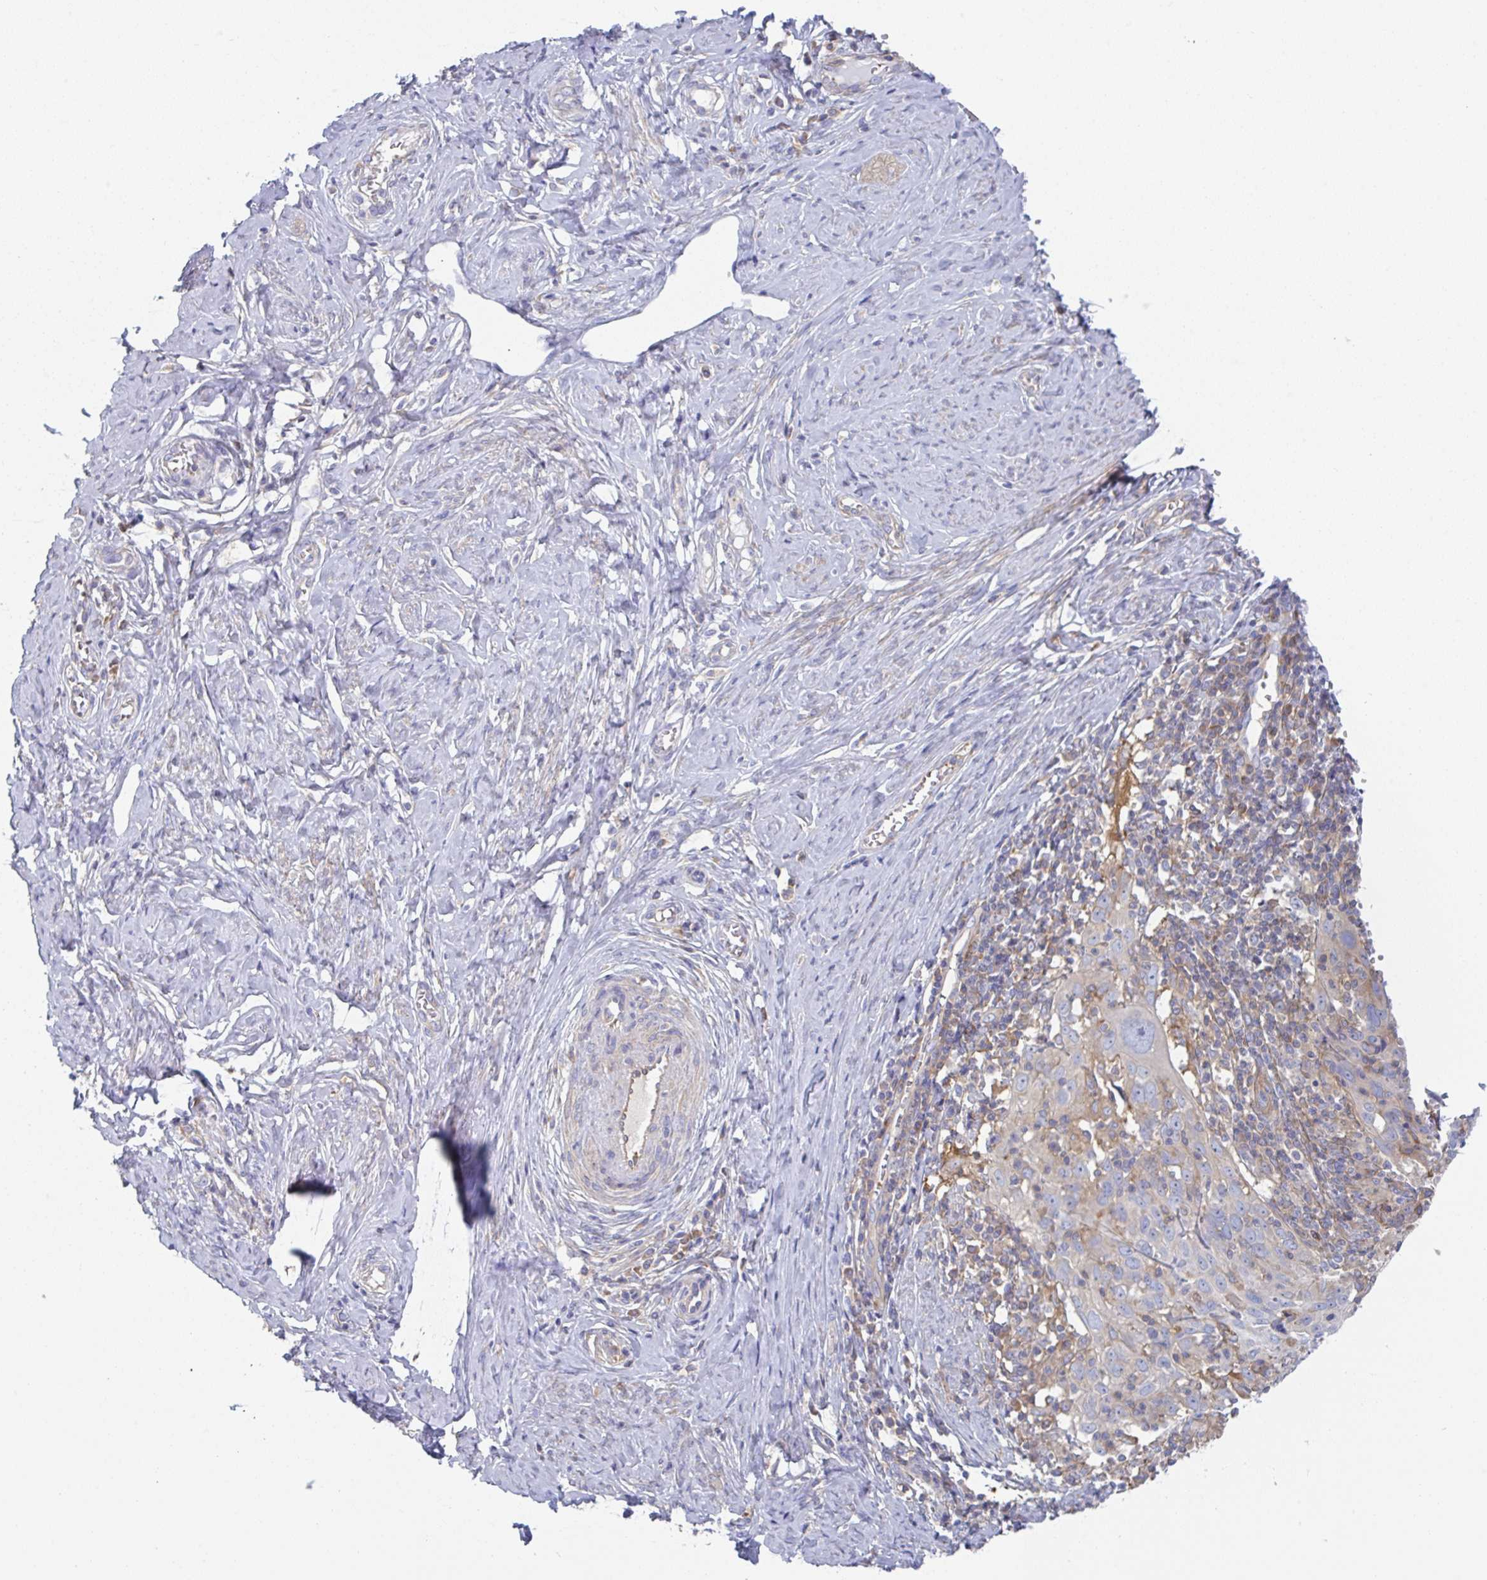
{"staining": {"intensity": "negative", "quantity": "none", "location": "none"}, "tissue": "cervical cancer", "cell_type": "Tumor cells", "image_type": "cancer", "snomed": [{"axis": "morphology", "description": "Normal tissue, NOS"}, {"axis": "morphology", "description": "Squamous cell carcinoma, NOS"}, {"axis": "topography", "description": "Cervix"}], "caption": "Immunohistochemistry (IHC) of cervical squamous cell carcinoma shows no positivity in tumor cells.", "gene": "AMPD2", "patient": {"sex": "female", "age": 31}}